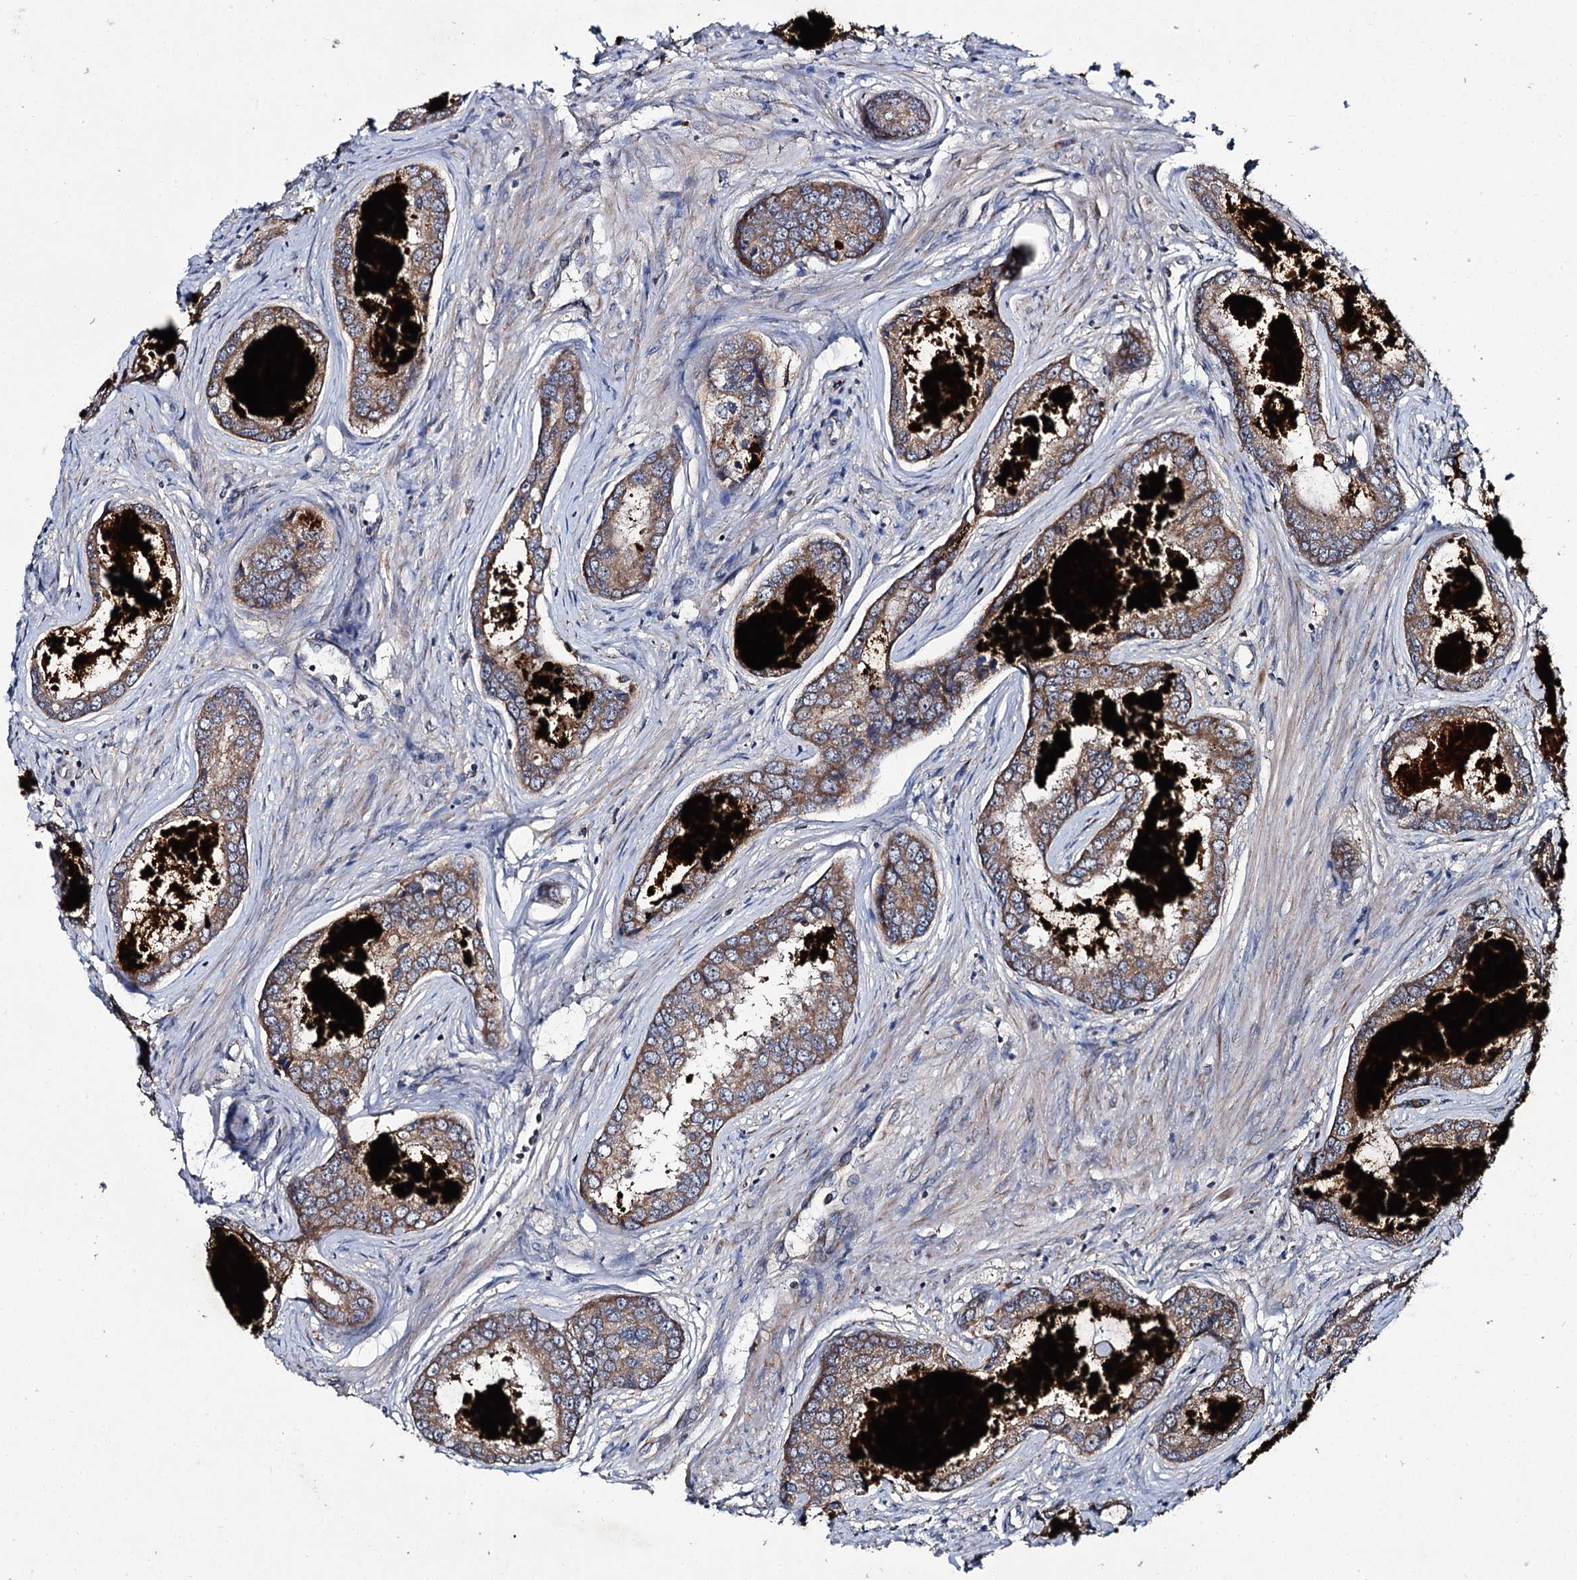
{"staining": {"intensity": "moderate", "quantity": ">75%", "location": "cytoplasmic/membranous"}, "tissue": "prostate cancer", "cell_type": "Tumor cells", "image_type": "cancer", "snomed": [{"axis": "morphology", "description": "Adenocarcinoma, Low grade"}, {"axis": "topography", "description": "Prostate"}], "caption": "Immunohistochemistry histopathology image of prostate cancer stained for a protein (brown), which reveals medium levels of moderate cytoplasmic/membranous expression in about >75% of tumor cells.", "gene": "METTL4", "patient": {"sex": "male", "age": 68}}